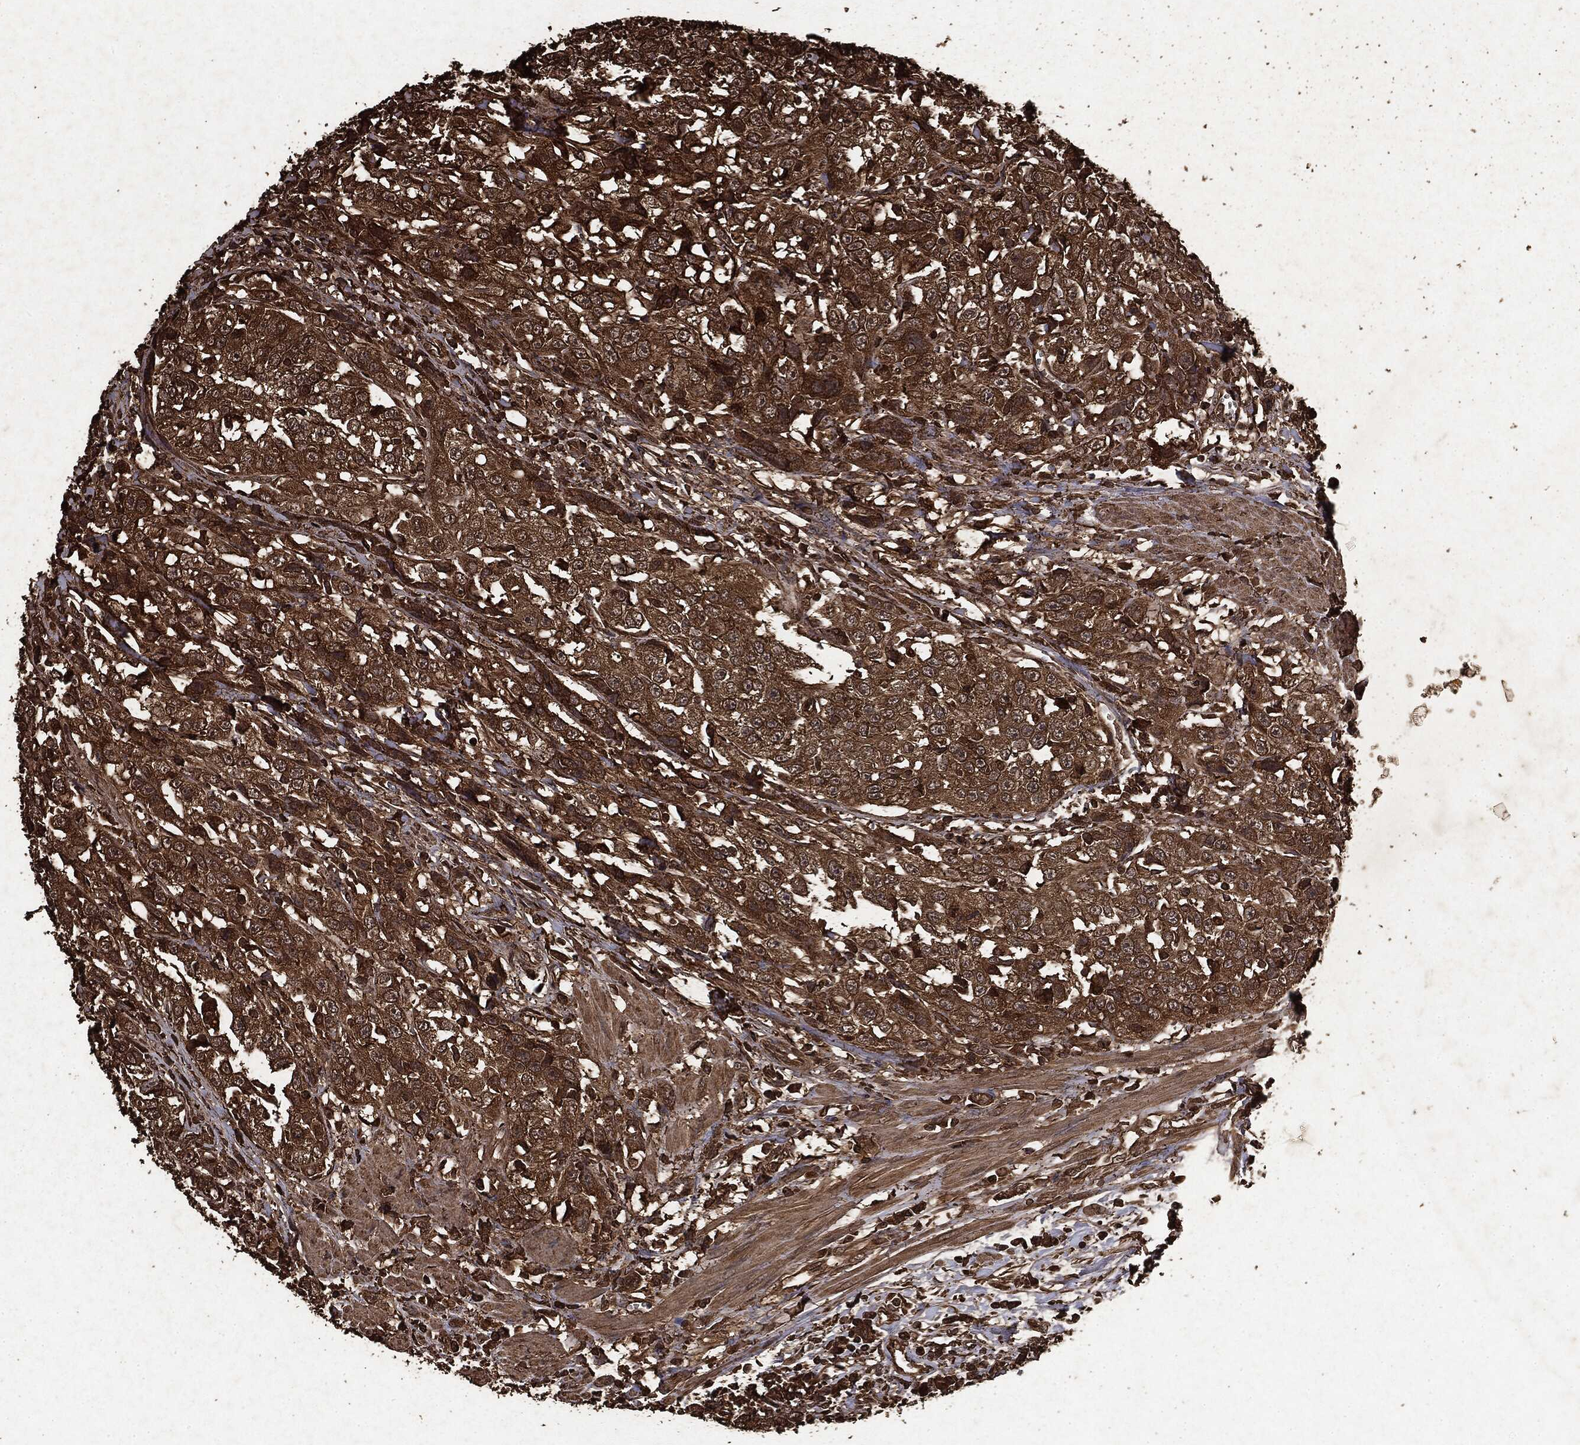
{"staining": {"intensity": "strong", "quantity": ">75%", "location": "cytoplasmic/membranous"}, "tissue": "urothelial cancer", "cell_type": "Tumor cells", "image_type": "cancer", "snomed": [{"axis": "morphology", "description": "Urothelial carcinoma, NOS"}, {"axis": "morphology", "description": "Urothelial carcinoma, High grade"}, {"axis": "topography", "description": "Urinary bladder"}], "caption": "This image exhibits immunohistochemistry (IHC) staining of human urothelial cancer, with high strong cytoplasmic/membranous positivity in about >75% of tumor cells.", "gene": "ARAF", "patient": {"sex": "female", "age": 73}}